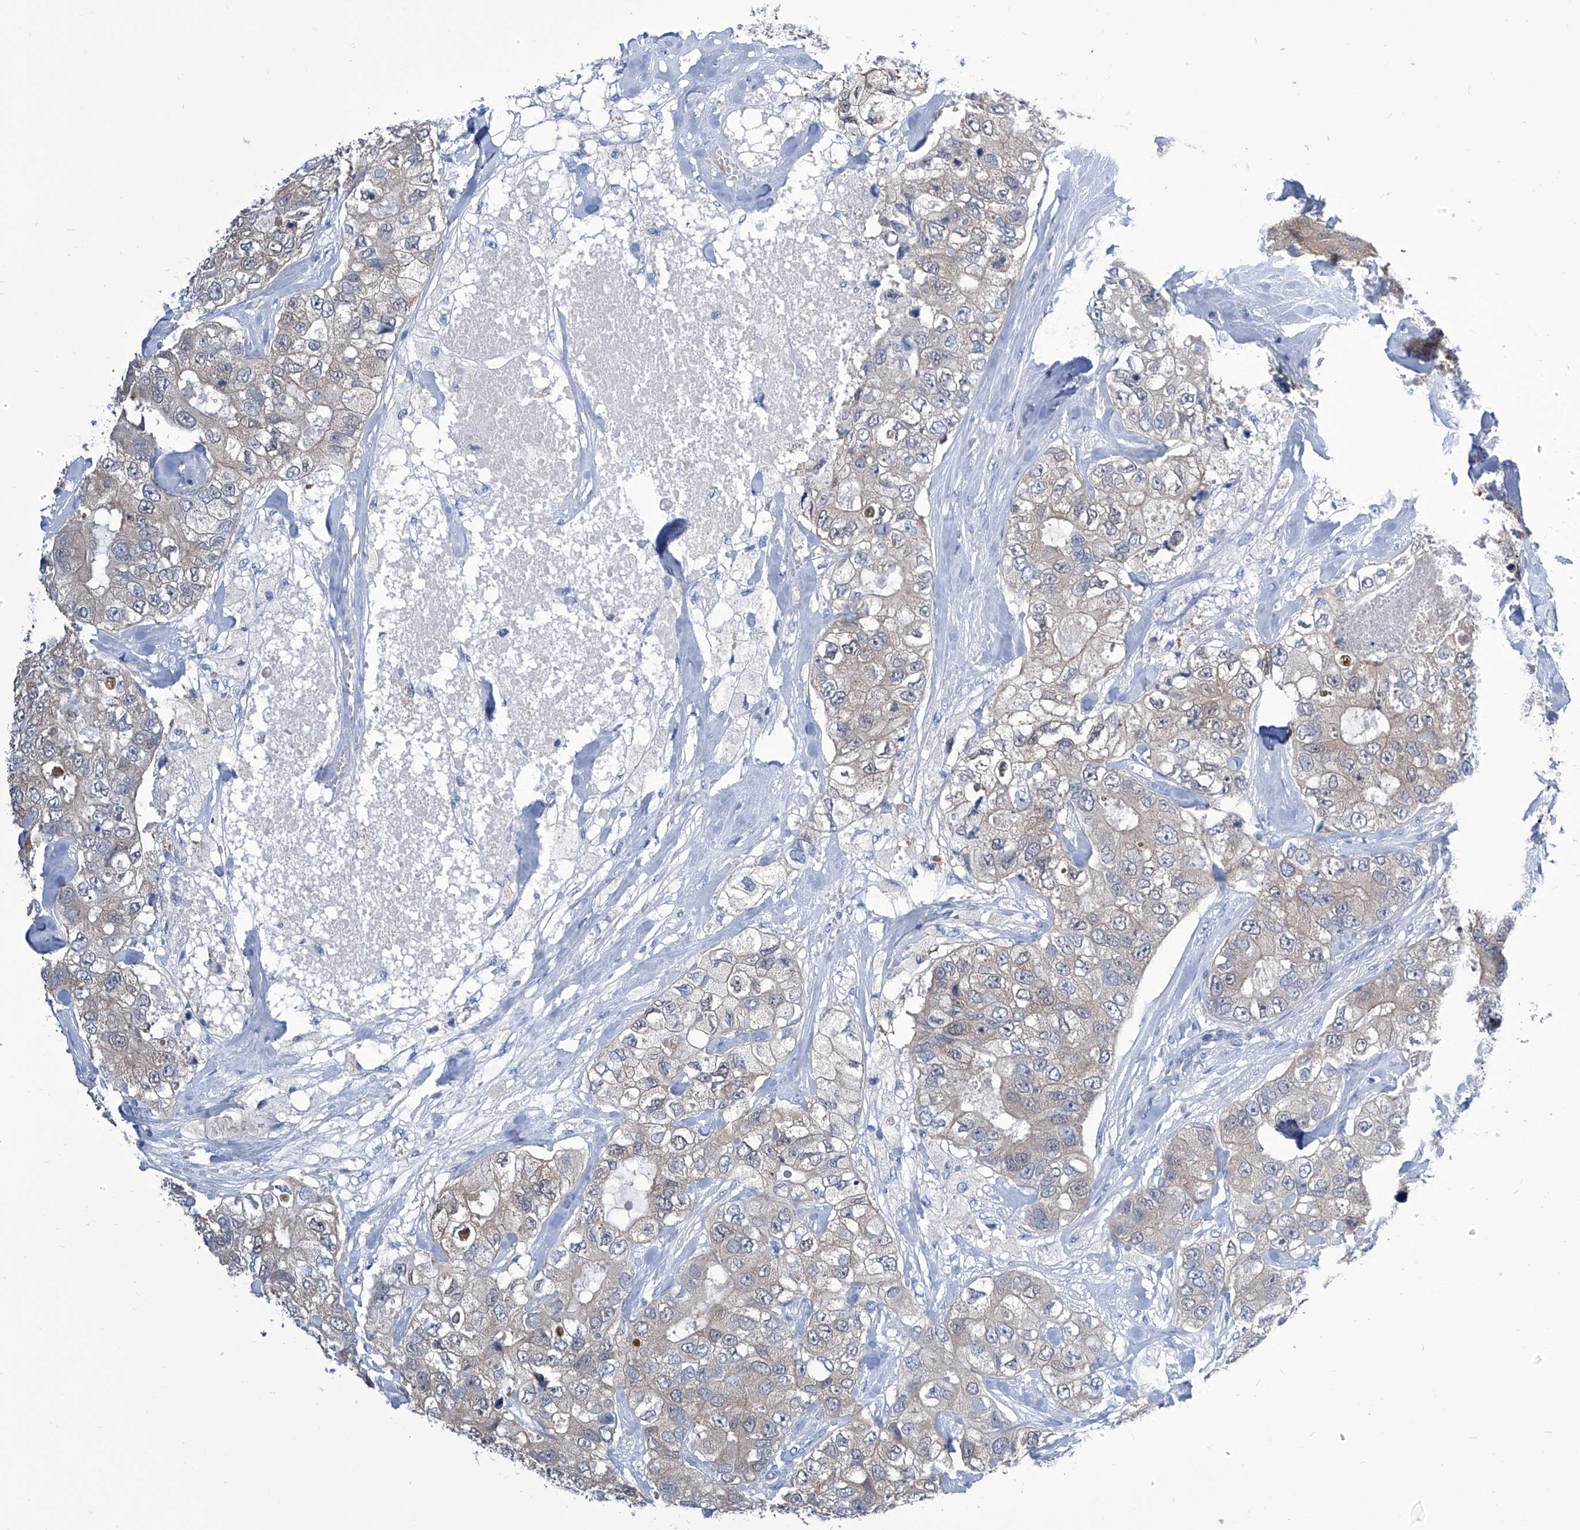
{"staining": {"intensity": "weak", "quantity": "<25%", "location": "cytoplasmic/membranous"}, "tissue": "breast cancer", "cell_type": "Tumor cells", "image_type": "cancer", "snomed": [{"axis": "morphology", "description": "Duct carcinoma"}, {"axis": "topography", "description": "Breast"}], "caption": "Tumor cells show no significant protein expression in breast infiltrating ductal carcinoma.", "gene": "IMPA2", "patient": {"sex": "female", "age": 62}}